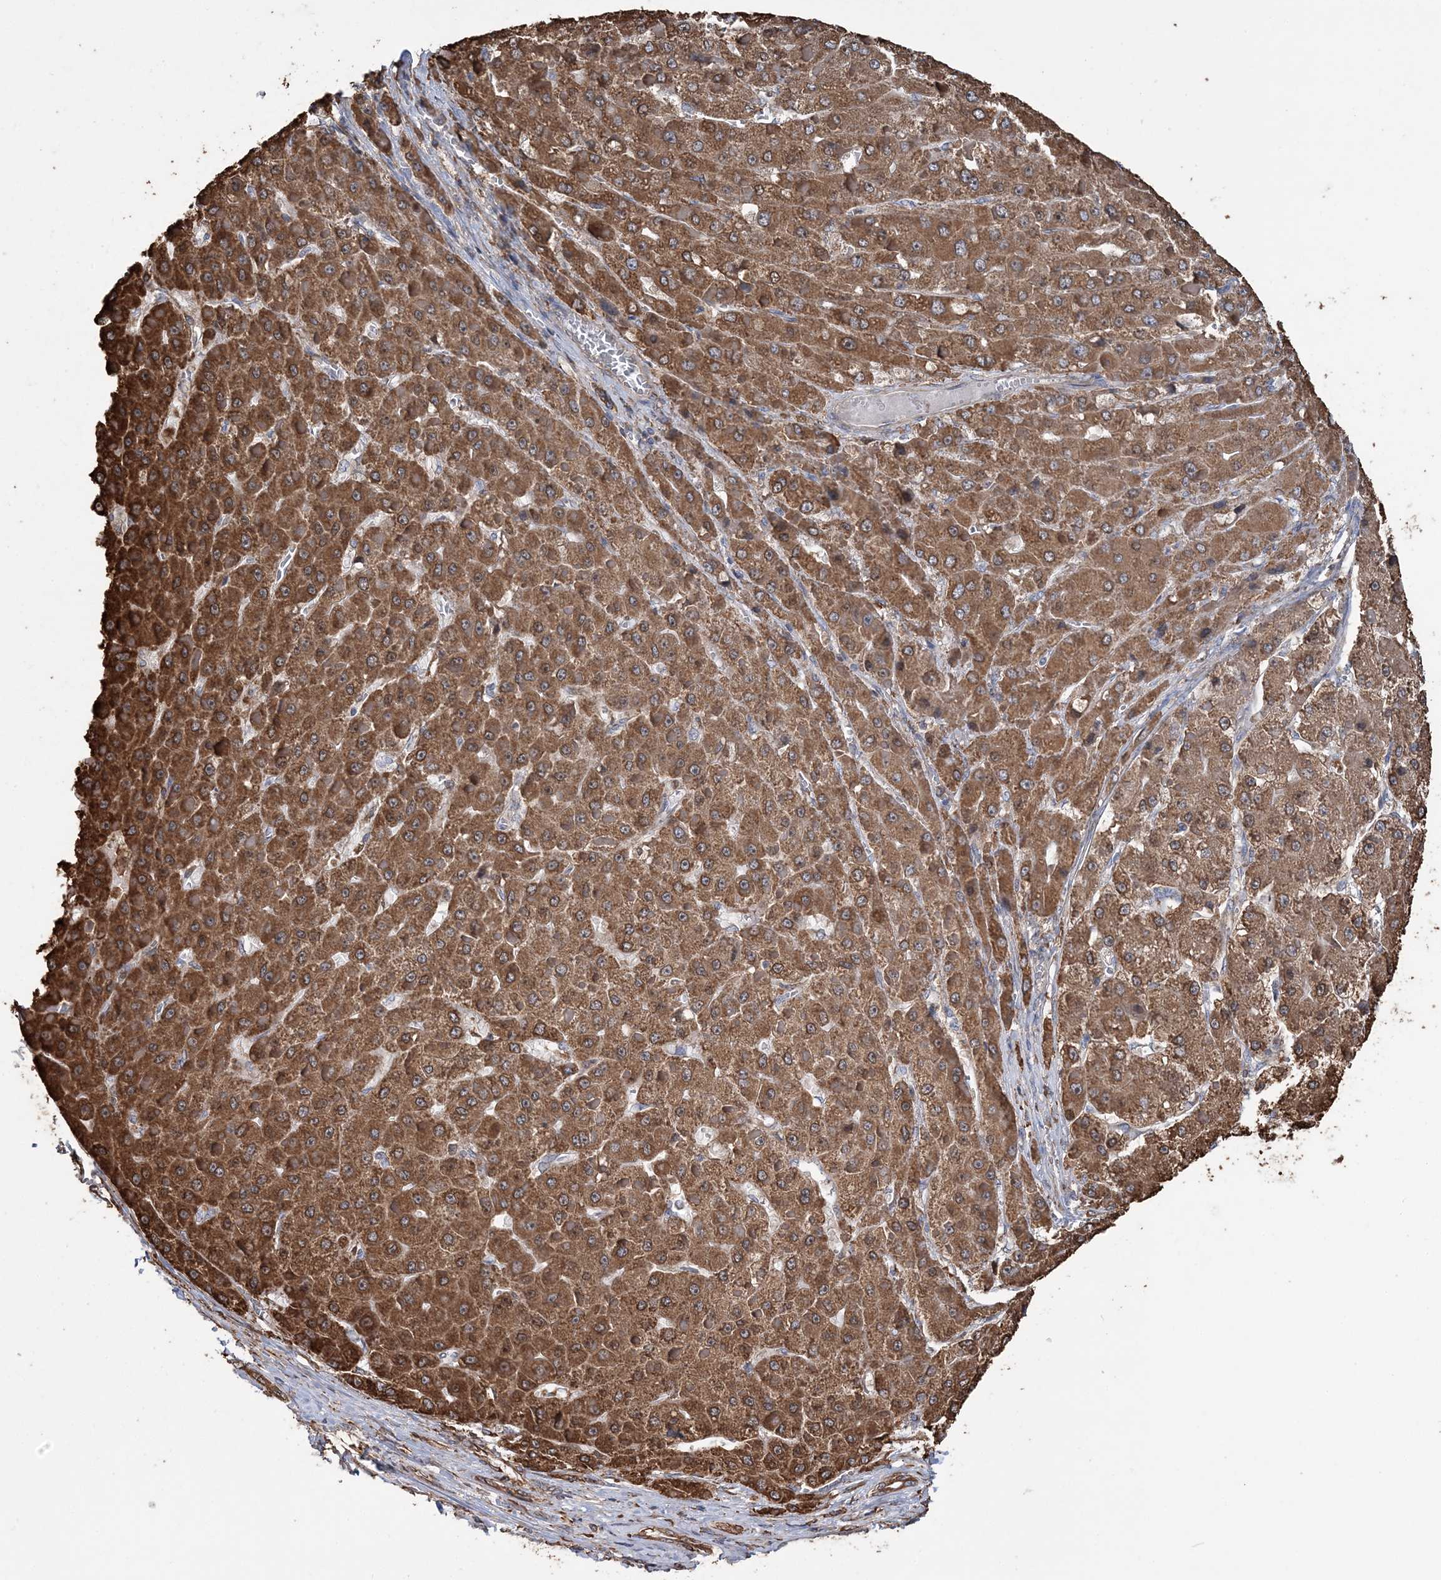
{"staining": {"intensity": "moderate", "quantity": ">75%", "location": "cytoplasmic/membranous"}, "tissue": "liver cancer", "cell_type": "Tumor cells", "image_type": "cancer", "snomed": [{"axis": "morphology", "description": "Carcinoma, Hepatocellular, NOS"}, {"axis": "topography", "description": "Liver"}], "caption": "Liver cancer (hepatocellular carcinoma) stained with a brown dye displays moderate cytoplasmic/membranous positive staining in approximately >75% of tumor cells.", "gene": "WDR12", "patient": {"sex": "female", "age": 73}}